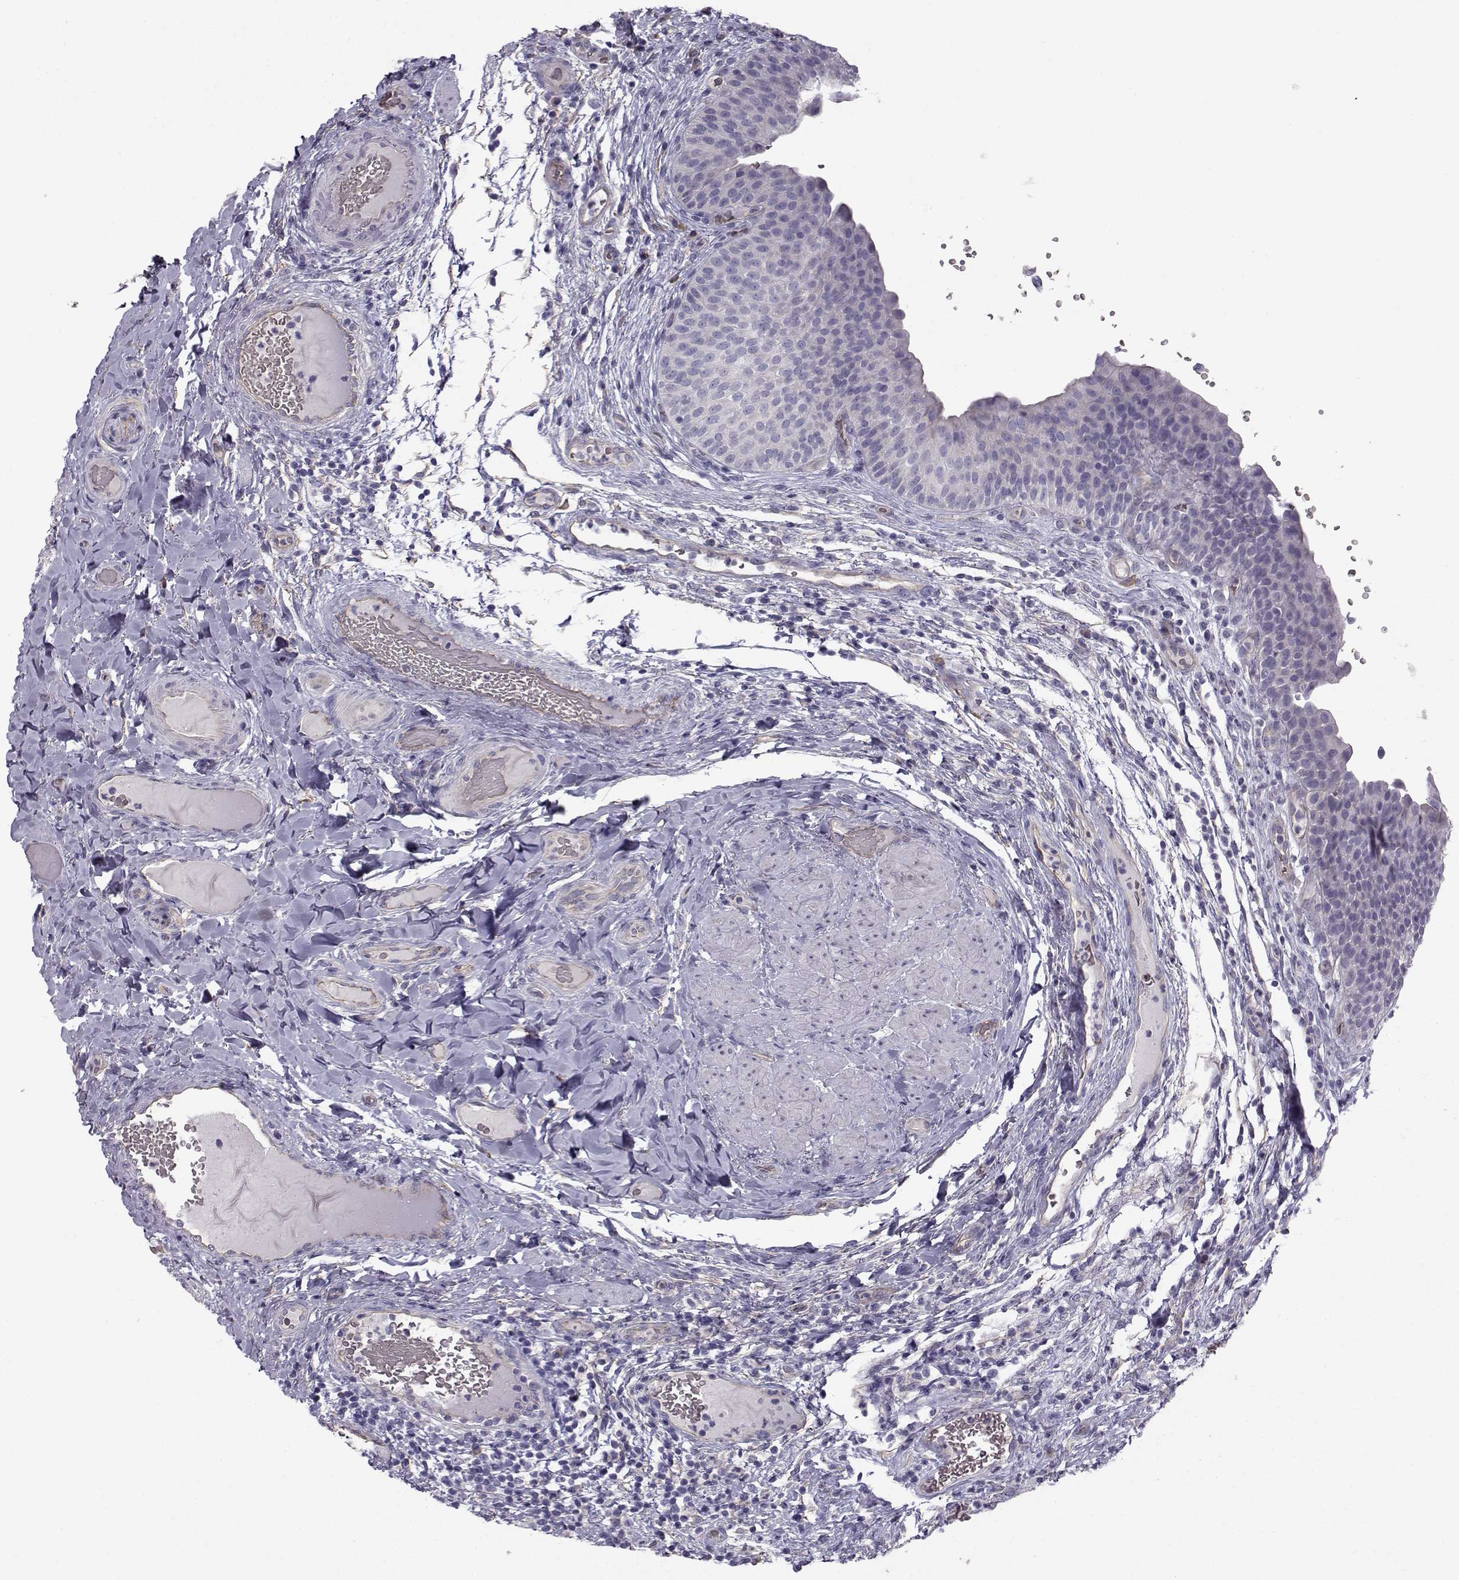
{"staining": {"intensity": "negative", "quantity": "none", "location": "none"}, "tissue": "urinary bladder", "cell_type": "Urothelial cells", "image_type": "normal", "snomed": [{"axis": "morphology", "description": "Normal tissue, NOS"}, {"axis": "topography", "description": "Urinary bladder"}], "caption": "IHC micrograph of unremarkable urinary bladder stained for a protein (brown), which displays no expression in urothelial cells.", "gene": "QPCT", "patient": {"sex": "male", "age": 66}}